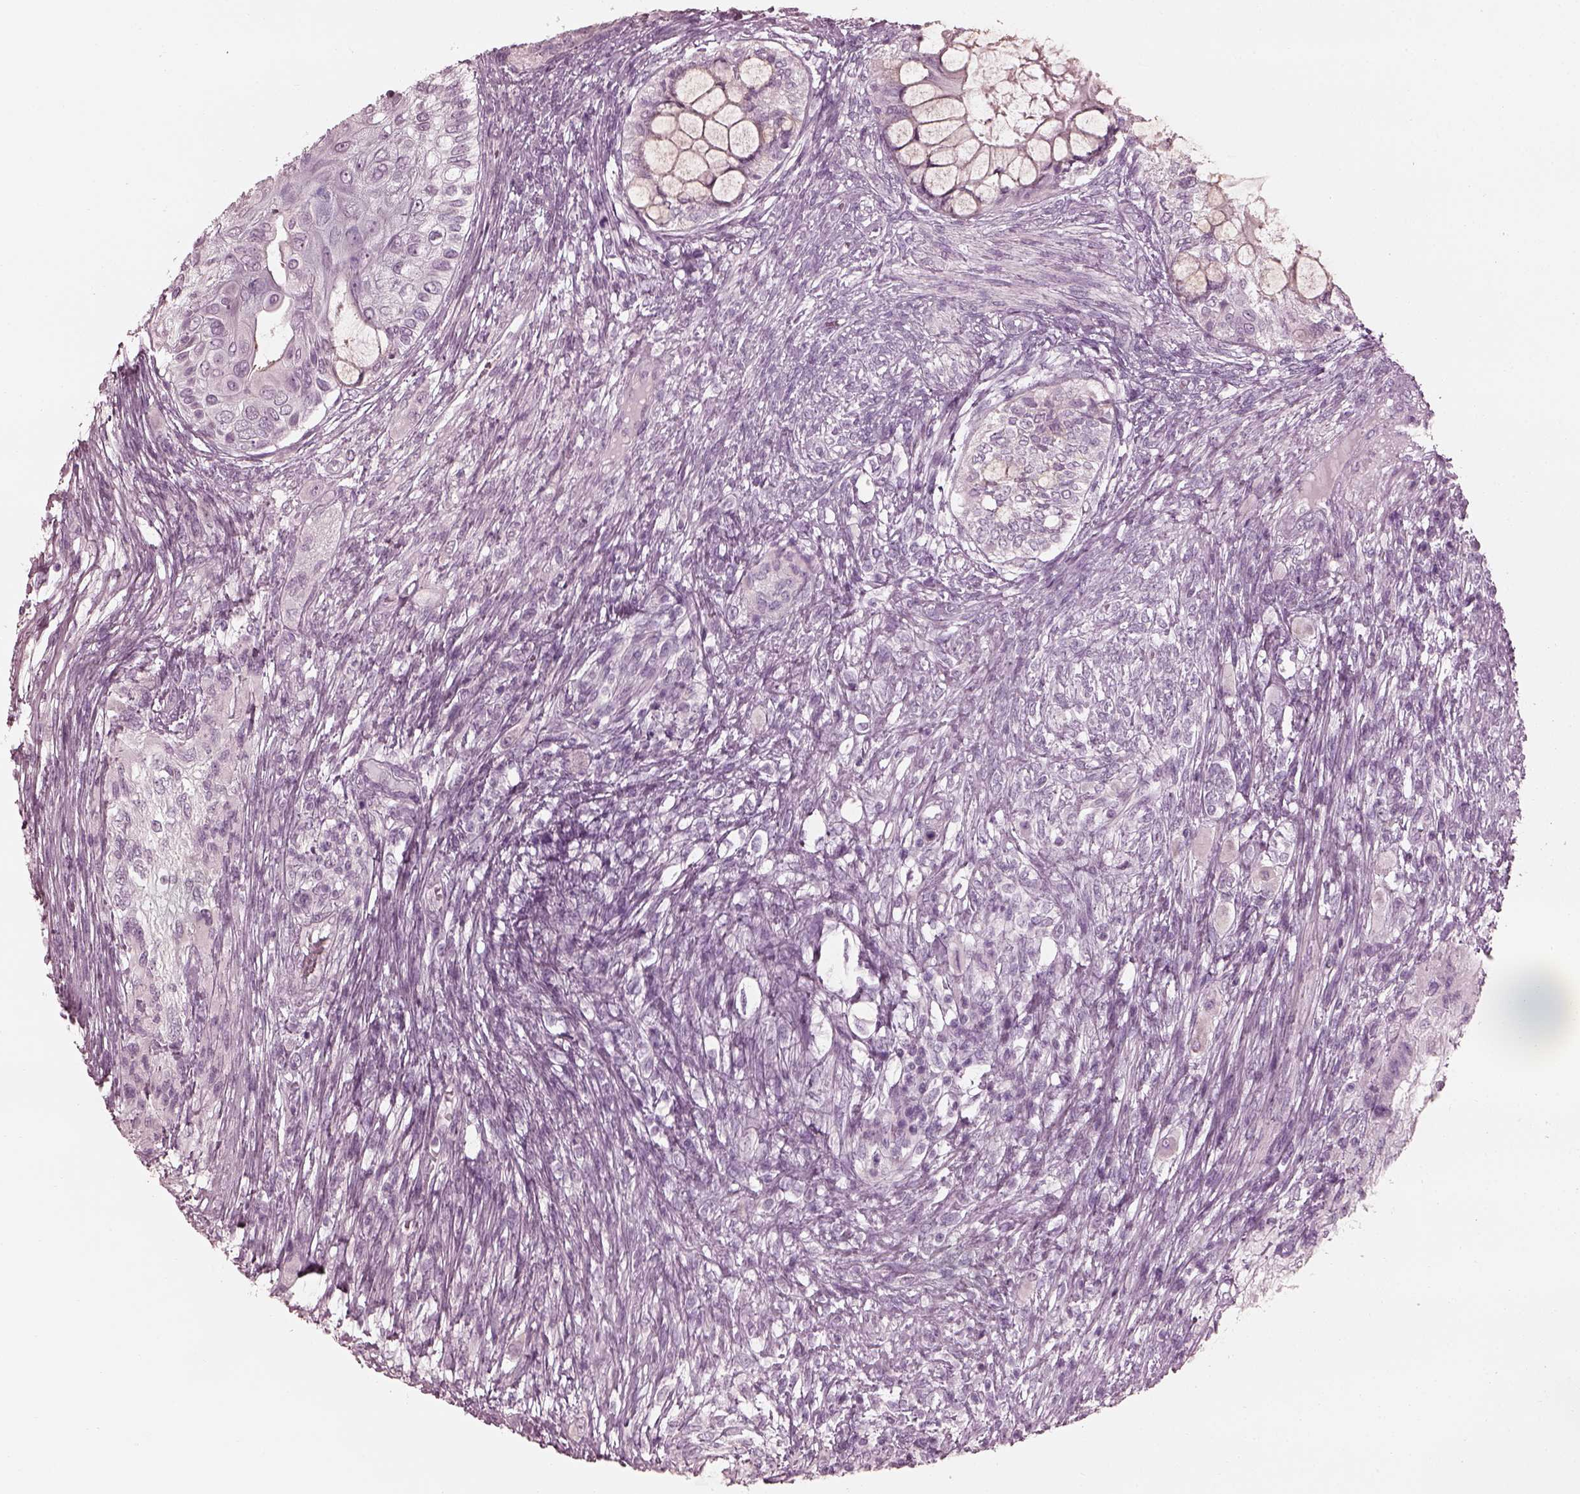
{"staining": {"intensity": "negative", "quantity": "none", "location": "none"}, "tissue": "testis cancer", "cell_type": "Tumor cells", "image_type": "cancer", "snomed": [{"axis": "morphology", "description": "Seminoma, NOS"}, {"axis": "morphology", "description": "Carcinoma, Embryonal, NOS"}, {"axis": "topography", "description": "Testis"}], "caption": "IHC photomicrograph of testis cancer (embryonal carcinoma) stained for a protein (brown), which shows no positivity in tumor cells.", "gene": "SAXO2", "patient": {"sex": "male", "age": 41}}